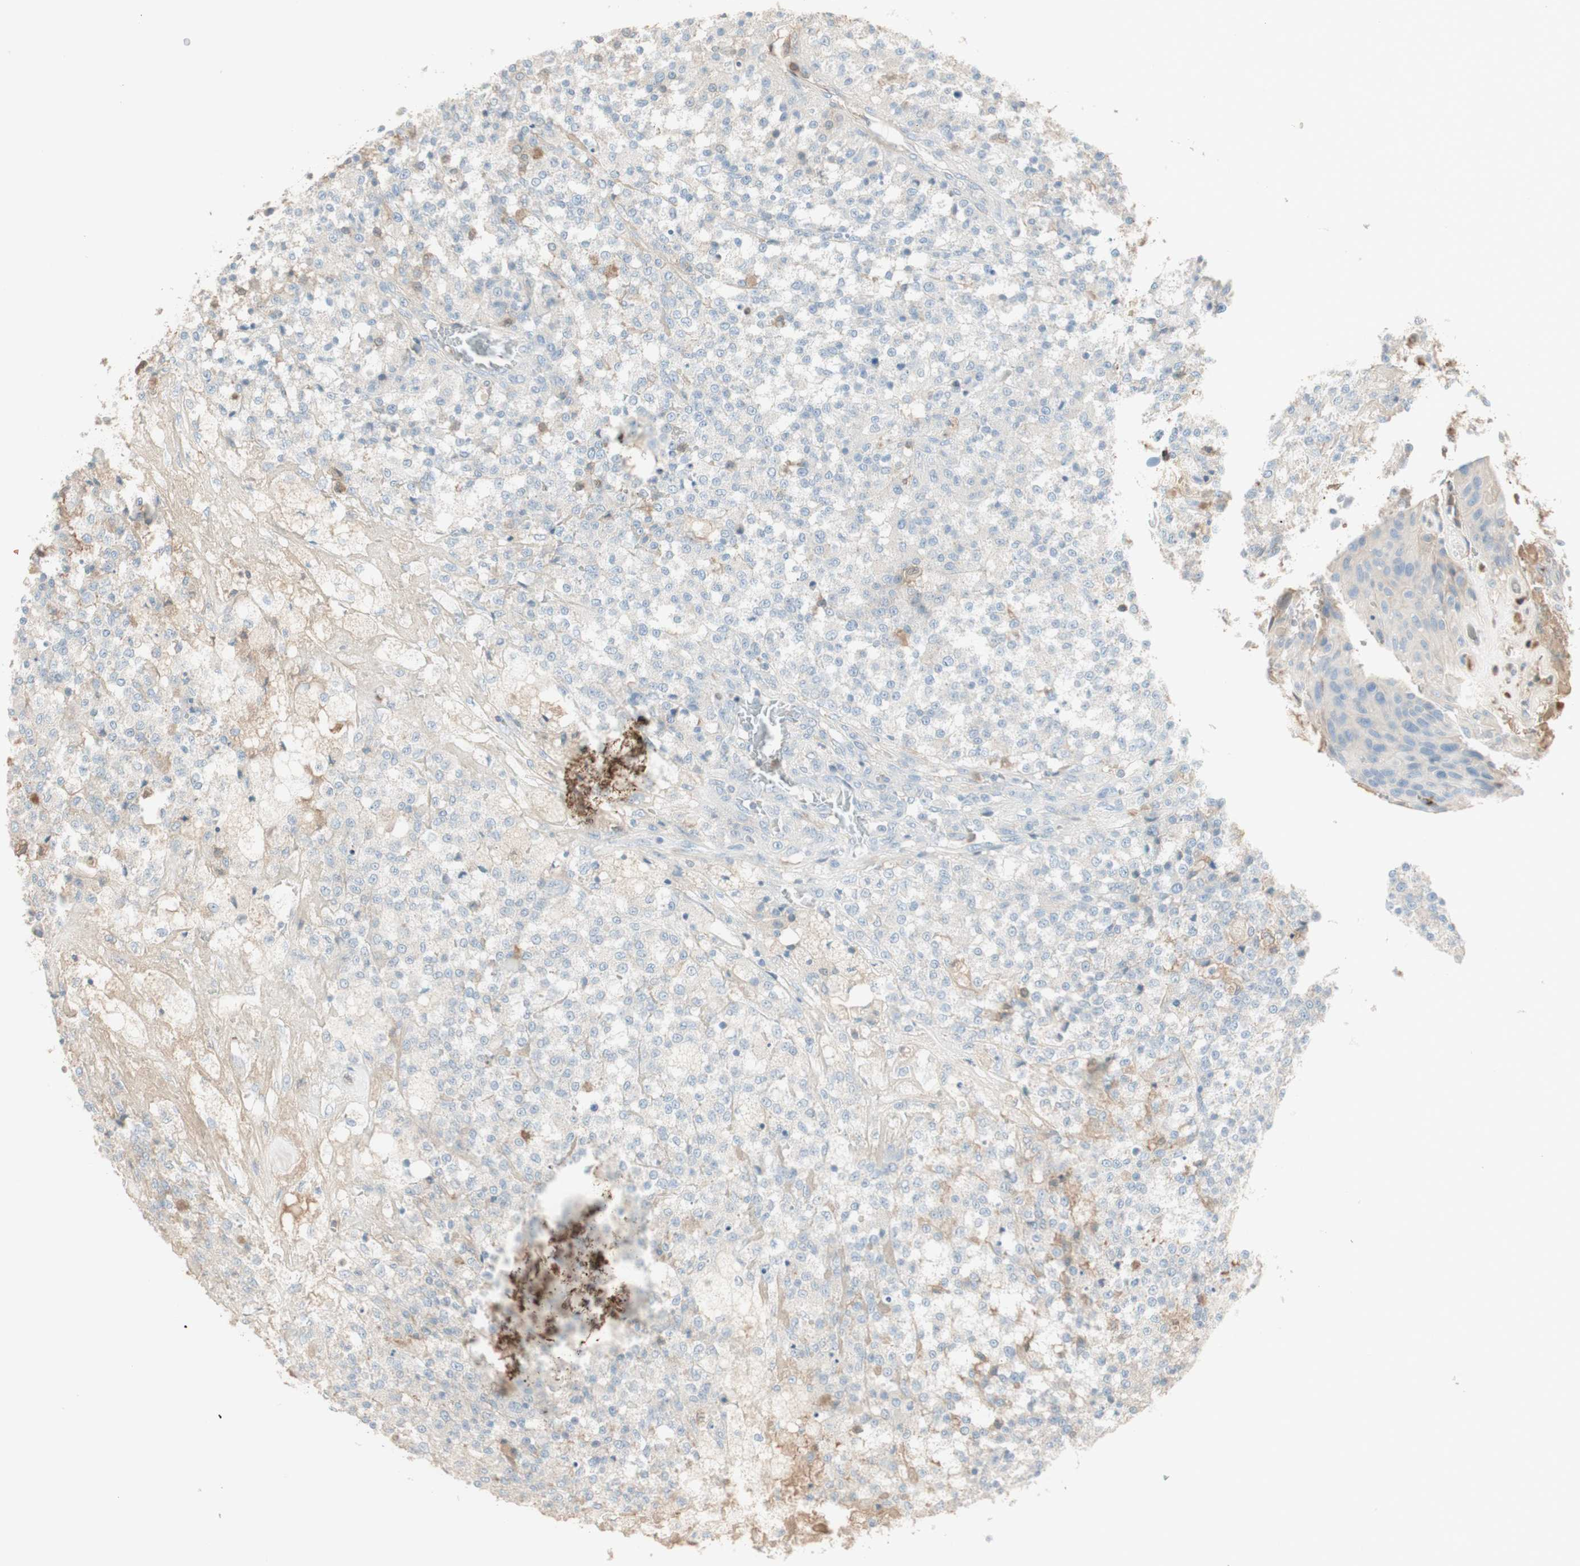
{"staining": {"intensity": "negative", "quantity": "none", "location": "none"}, "tissue": "testis cancer", "cell_type": "Tumor cells", "image_type": "cancer", "snomed": [{"axis": "morphology", "description": "Seminoma, NOS"}, {"axis": "topography", "description": "Testis"}], "caption": "Testis seminoma was stained to show a protein in brown. There is no significant staining in tumor cells. (DAB IHC visualized using brightfield microscopy, high magnification).", "gene": "IFNG", "patient": {"sex": "male", "age": 59}}